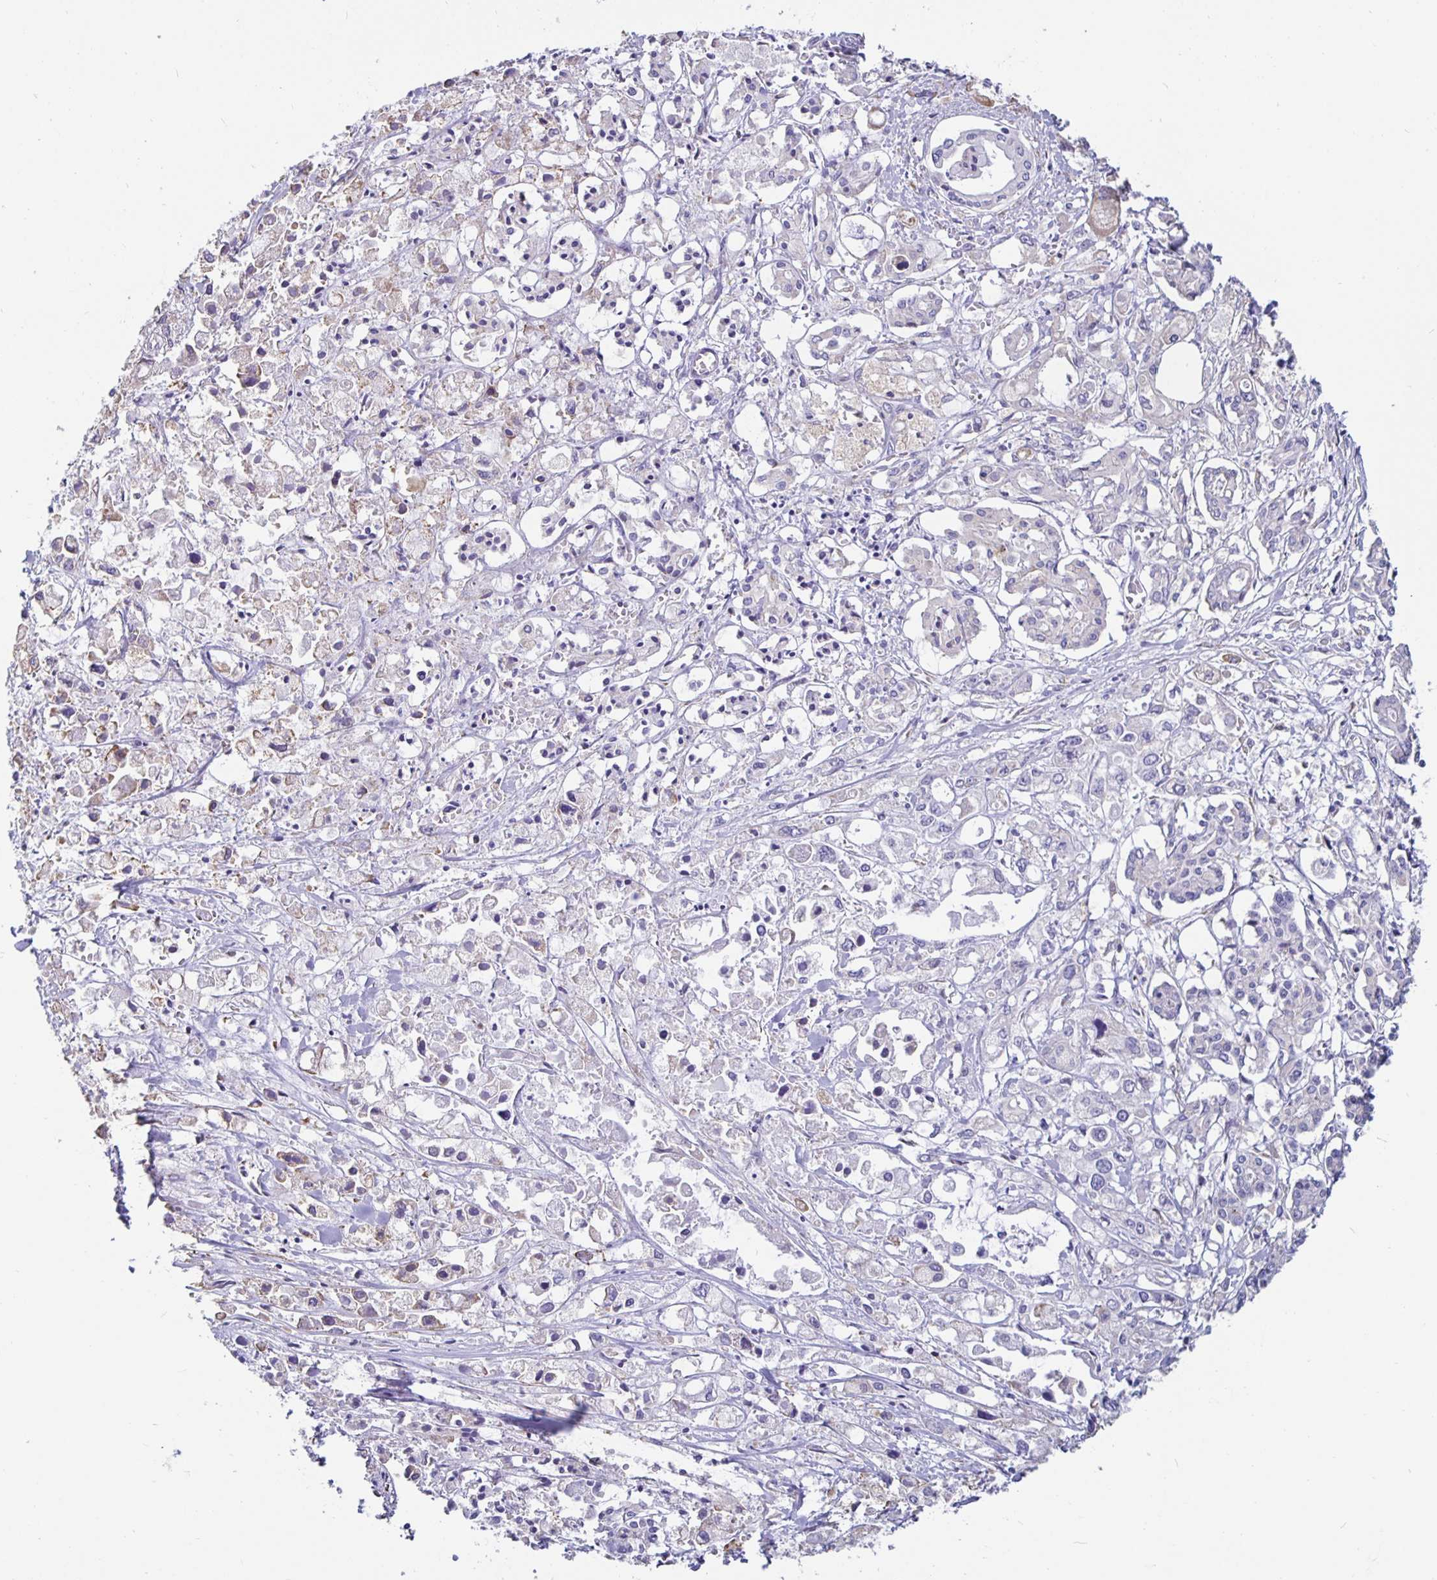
{"staining": {"intensity": "negative", "quantity": "none", "location": "none"}, "tissue": "pancreatic cancer", "cell_type": "Tumor cells", "image_type": "cancer", "snomed": [{"axis": "morphology", "description": "Adenocarcinoma, NOS"}, {"axis": "topography", "description": "Pancreas"}], "caption": "Tumor cells are negative for brown protein staining in pancreatic cancer. (DAB (3,3'-diaminobenzidine) immunohistochemistry (IHC) visualized using brightfield microscopy, high magnification).", "gene": "DNAI2", "patient": {"sex": "male", "age": 71}}